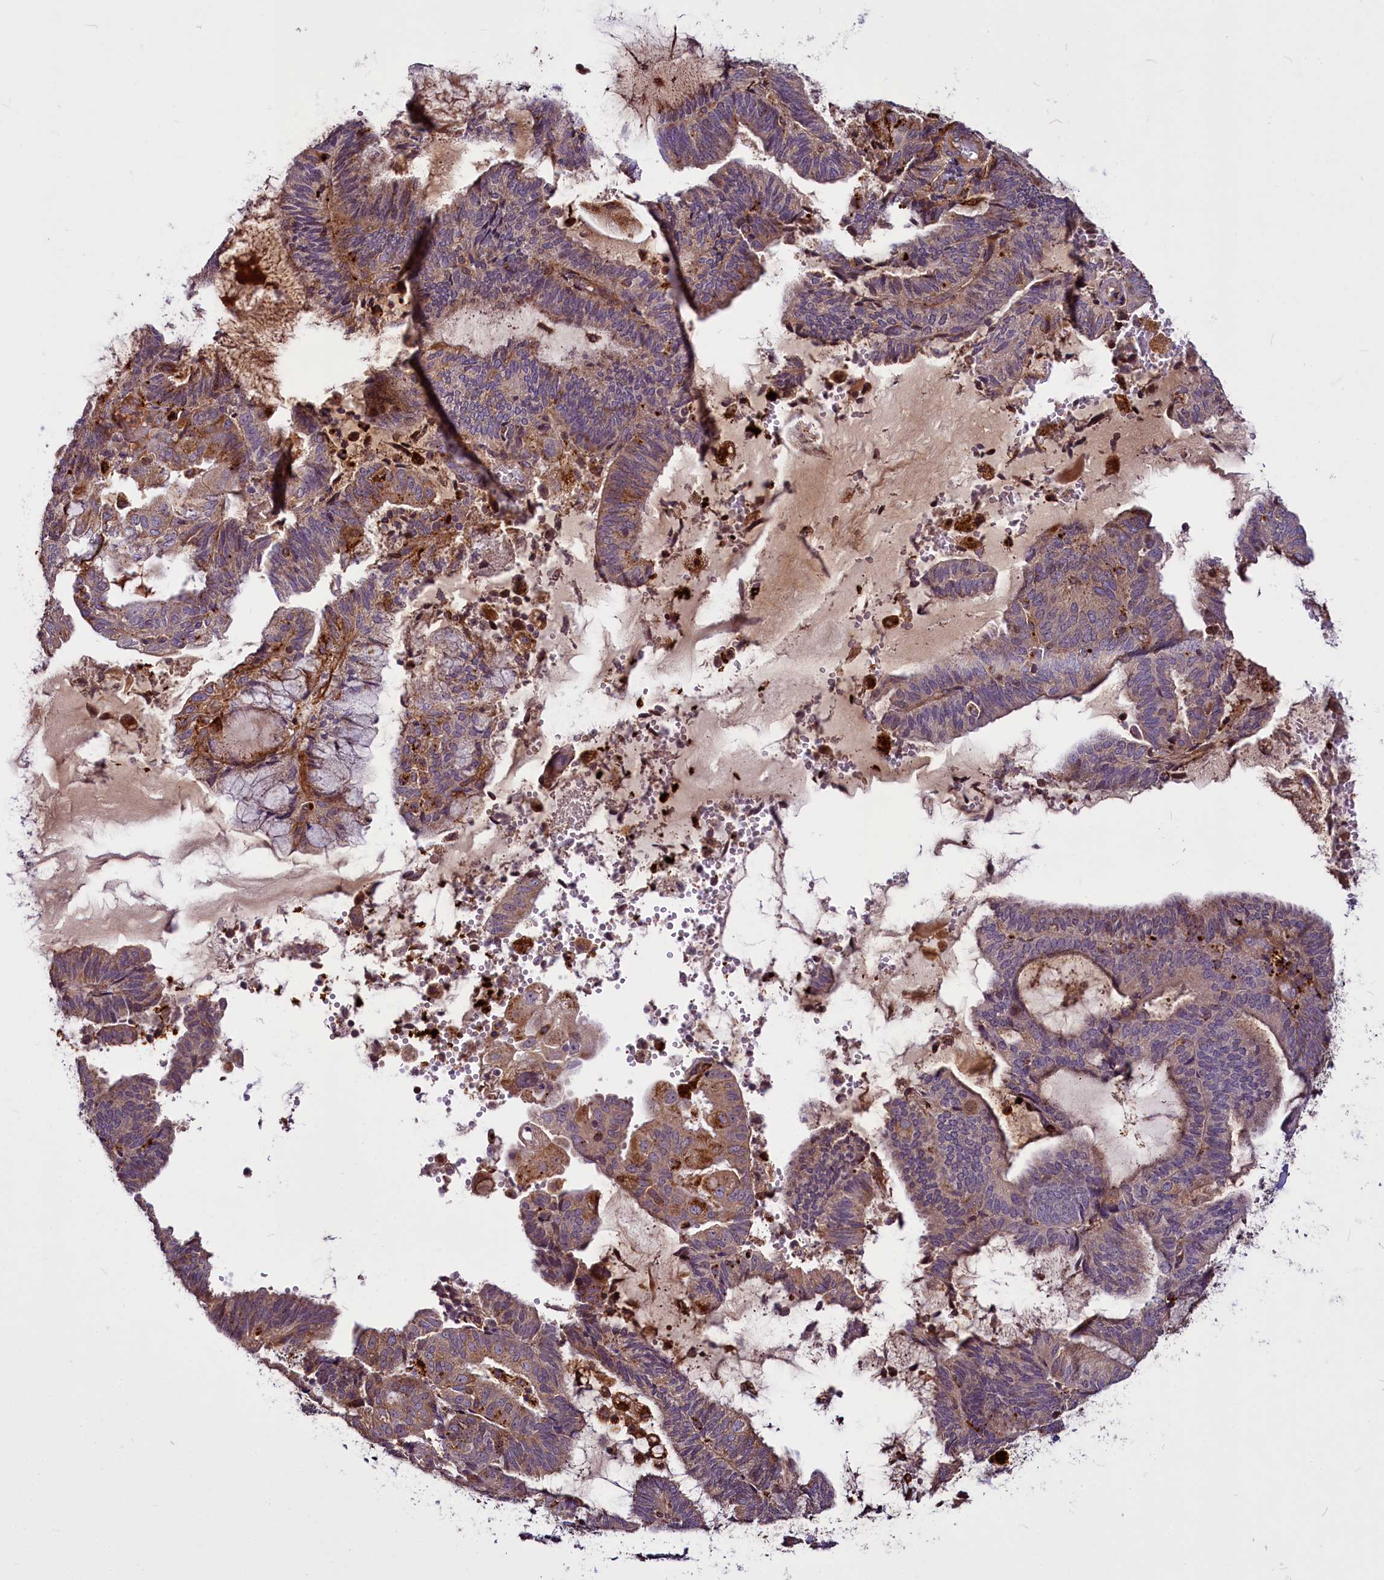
{"staining": {"intensity": "weak", "quantity": "<25%", "location": "cytoplasmic/membranous"}, "tissue": "endometrial cancer", "cell_type": "Tumor cells", "image_type": "cancer", "snomed": [{"axis": "morphology", "description": "Adenocarcinoma, NOS"}, {"axis": "topography", "description": "Endometrium"}], "caption": "IHC image of neoplastic tissue: human endometrial cancer stained with DAB shows no significant protein expression in tumor cells.", "gene": "C11orf86", "patient": {"sex": "female", "age": 81}}